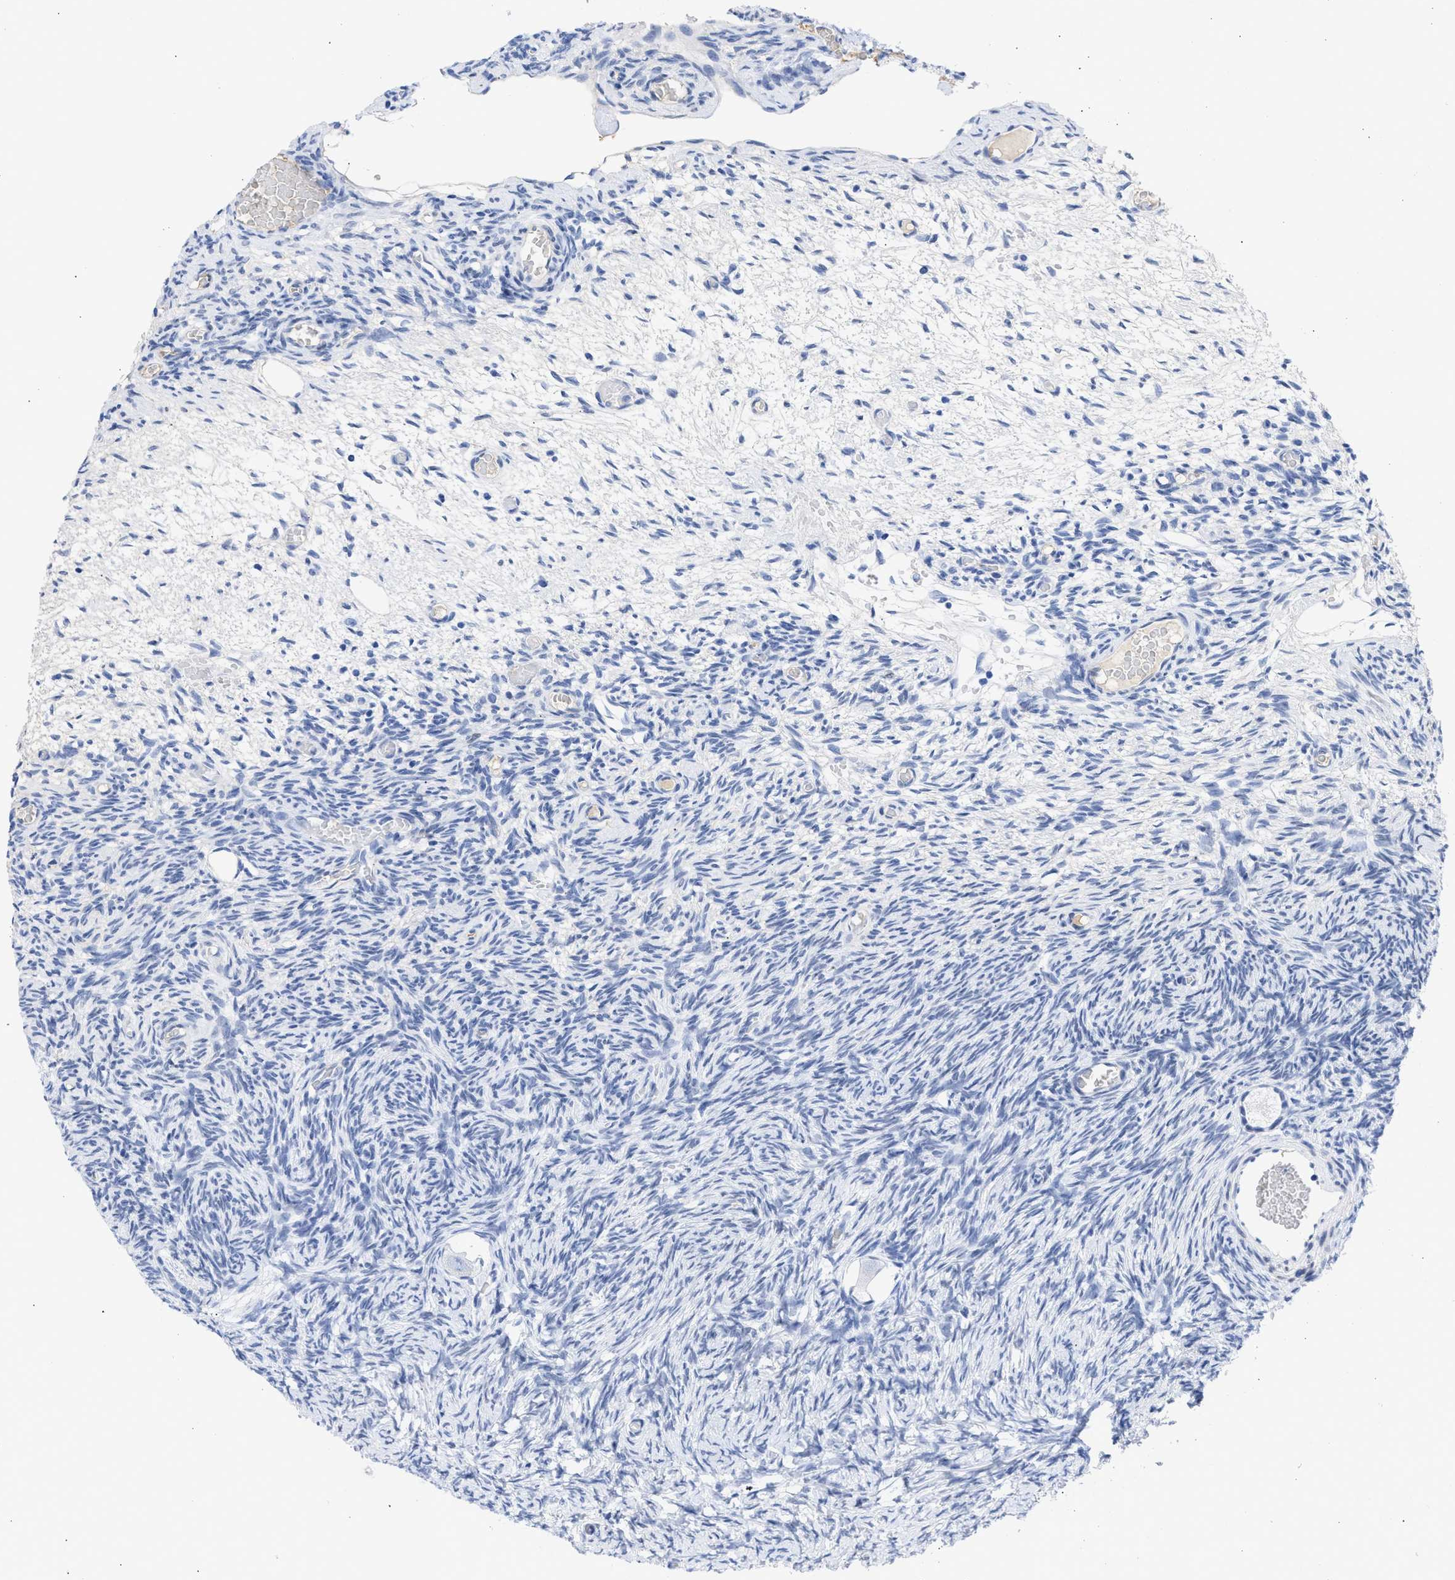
{"staining": {"intensity": "negative", "quantity": "none", "location": "none"}, "tissue": "ovary", "cell_type": "Follicle cells", "image_type": "normal", "snomed": [{"axis": "morphology", "description": "Normal tissue, NOS"}, {"axis": "topography", "description": "Ovary"}], "caption": "Immunohistochemistry (IHC) of unremarkable ovary reveals no expression in follicle cells. (DAB immunohistochemistry with hematoxylin counter stain).", "gene": "RSPH1", "patient": {"sex": "female", "age": 27}}